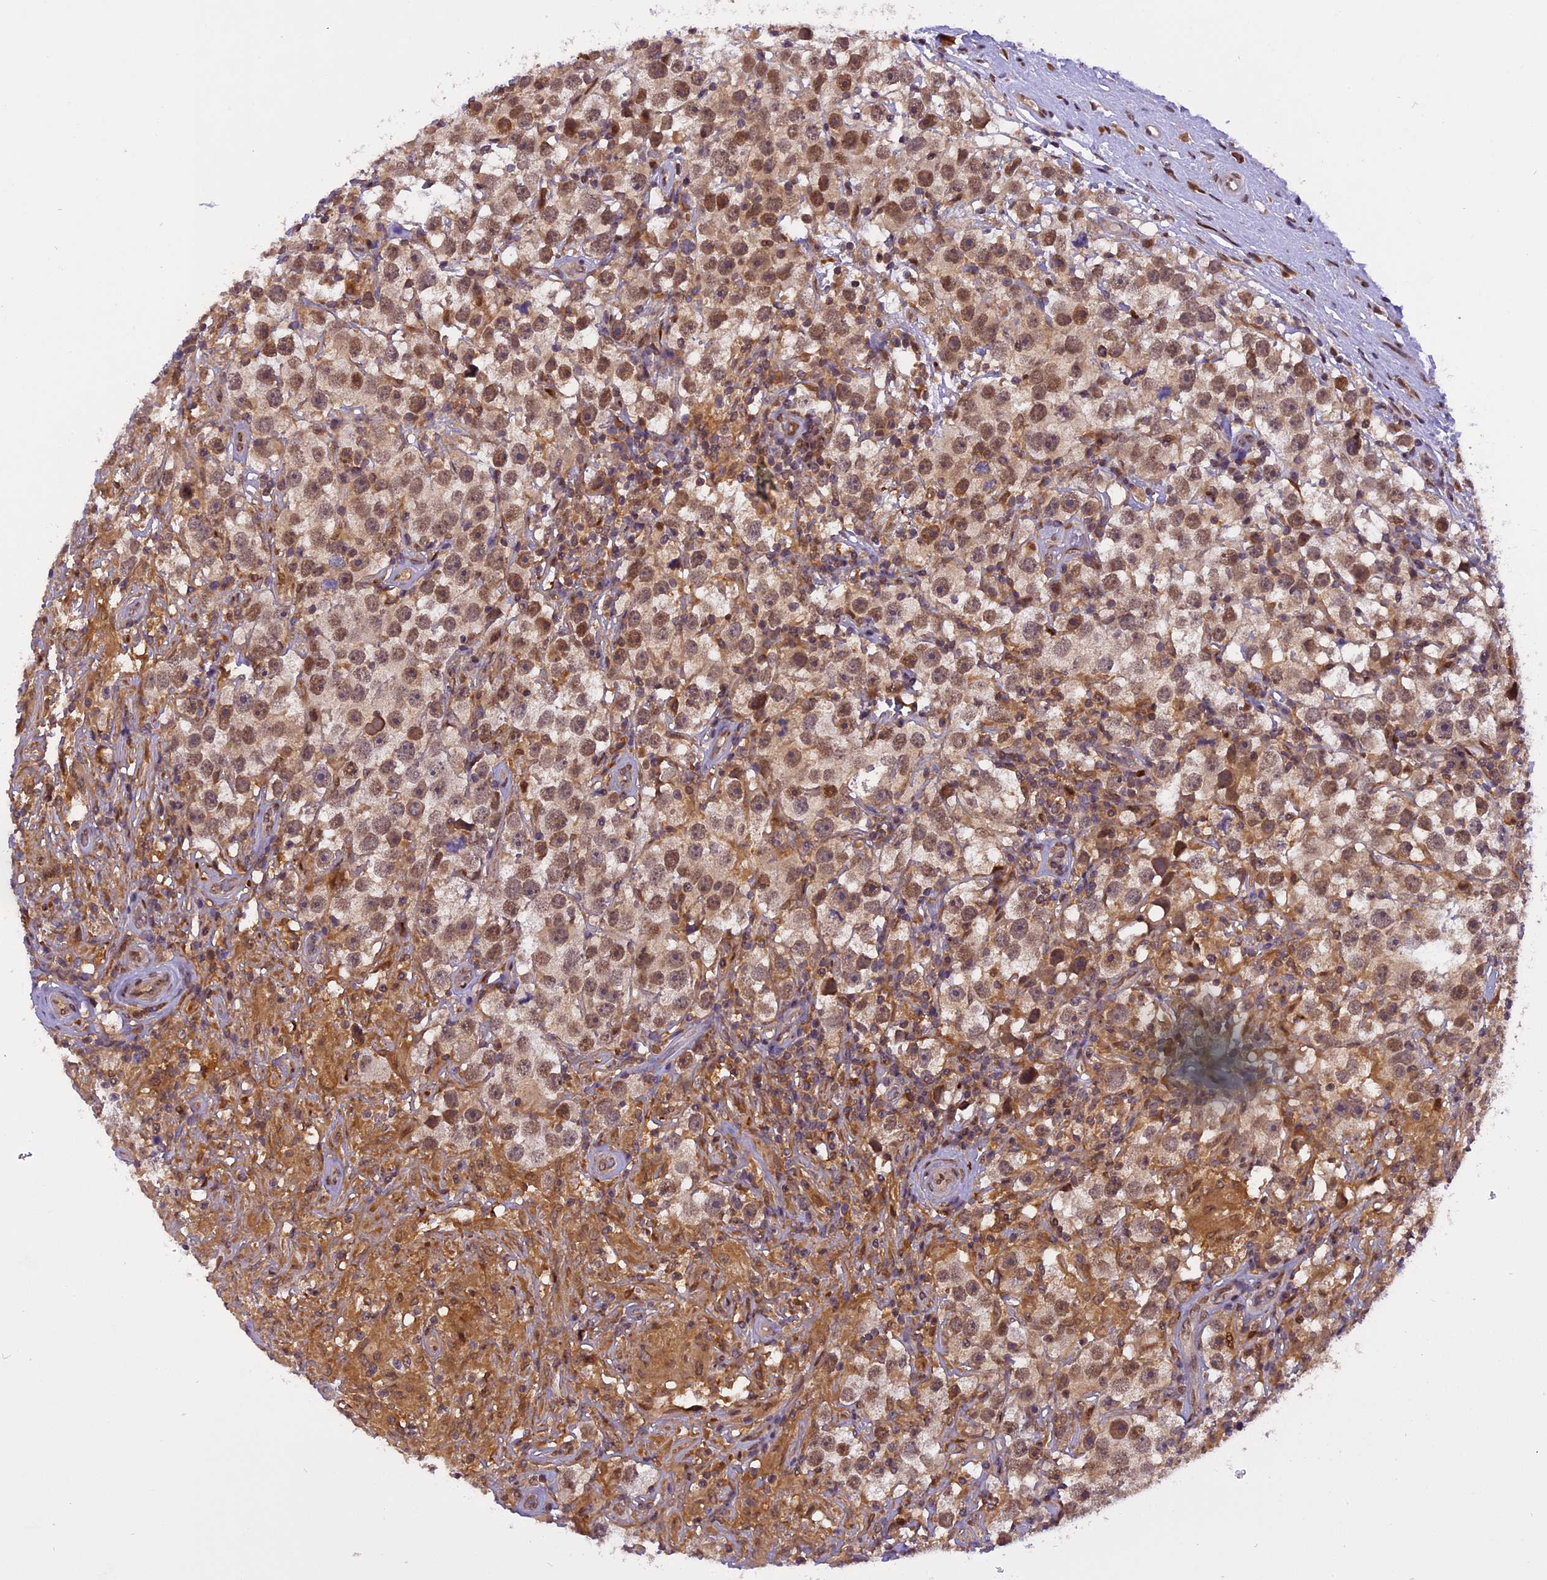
{"staining": {"intensity": "moderate", "quantity": ">75%", "location": "nuclear"}, "tissue": "testis cancer", "cell_type": "Tumor cells", "image_type": "cancer", "snomed": [{"axis": "morphology", "description": "Seminoma, NOS"}, {"axis": "topography", "description": "Testis"}], "caption": "DAB immunohistochemical staining of human testis cancer reveals moderate nuclear protein expression in approximately >75% of tumor cells. (DAB (3,3'-diaminobenzidine) IHC with brightfield microscopy, high magnification).", "gene": "RABGGTA", "patient": {"sex": "male", "age": 49}}